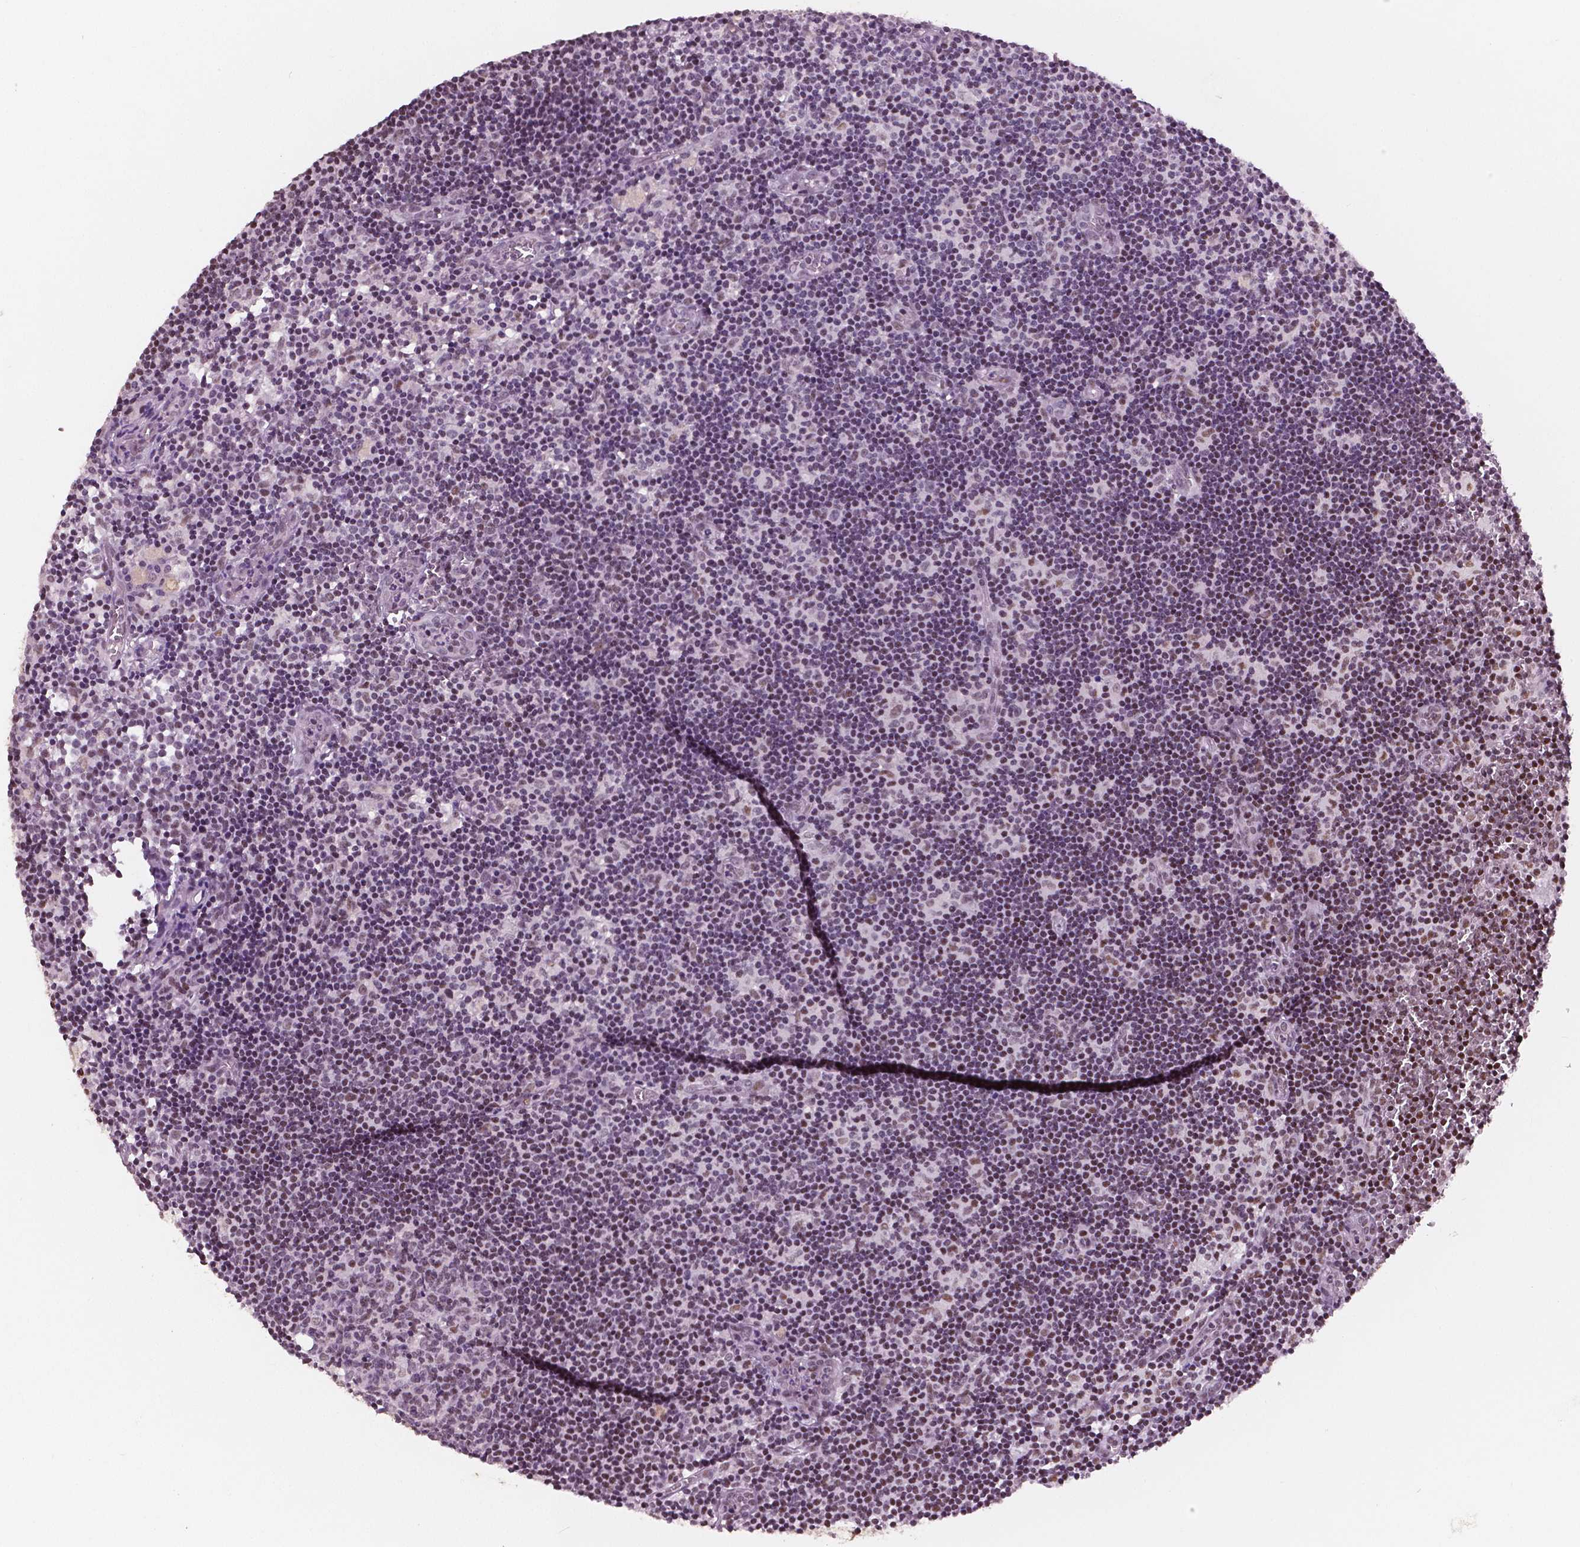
{"staining": {"intensity": "weak", "quantity": "25%-75%", "location": "nuclear"}, "tissue": "lymph node", "cell_type": "Germinal center cells", "image_type": "normal", "snomed": [{"axis": "morphology", "description": "Normal tissue, NOS"}, {"axis": "topography", "description": "Lymph node"}], "caption": "The histopathology image demonstrates staining of unremarkable lymph node, revealing weak nuclear protein expression (brown color) within germinal center cells. (brown staining indicates protein expression, while blue staining denotes nuclei).", "gene": "BRD4", "patient": {"sex": "female", "age": 52}}